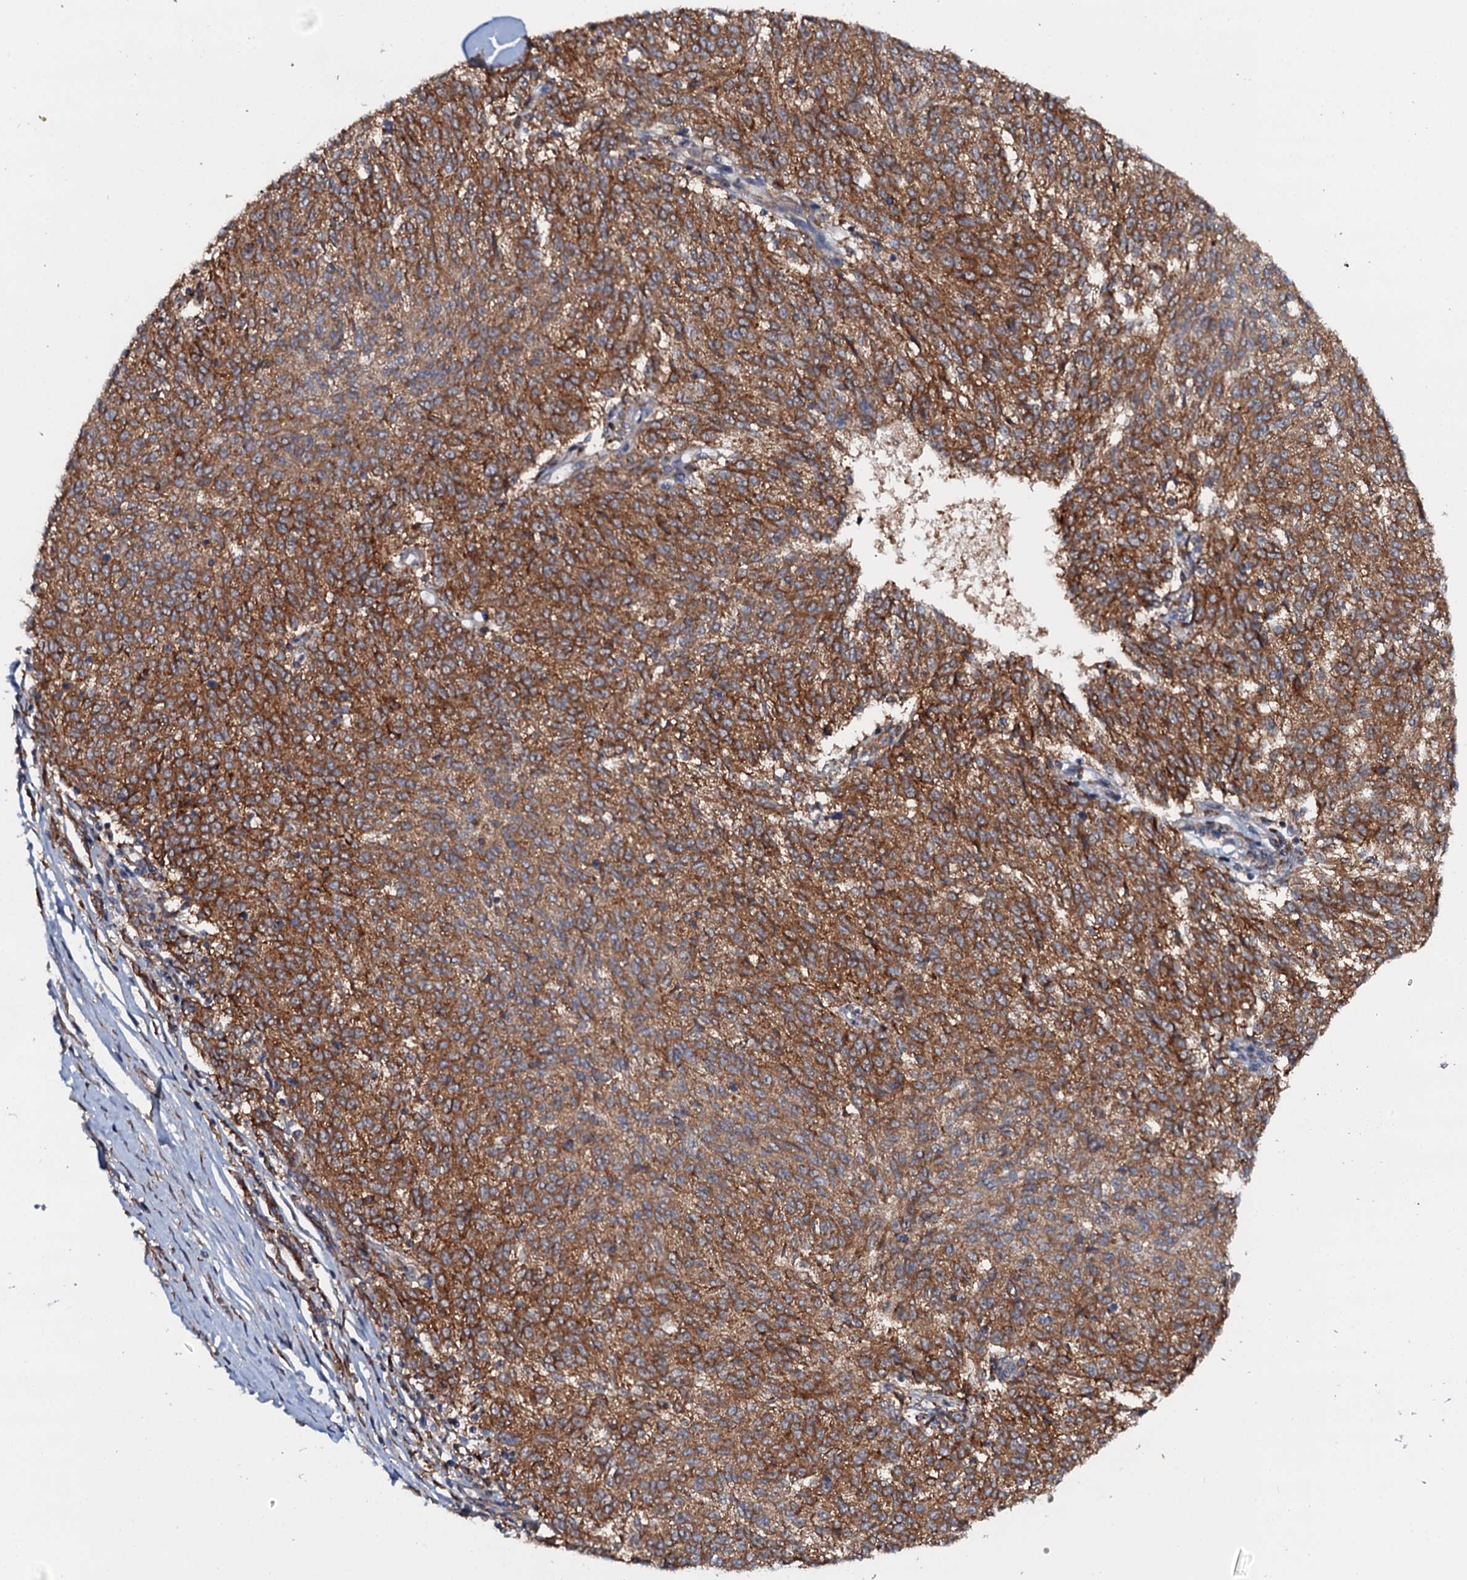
{"staining": {"intensity": "strong", "quantity": ">75%", "location": "cytoplasmic/membranous"}, "tissue": "melanoma", "cell_type": "Tumor cells", "image_type": "cancer", "snomed": [{"axis": "morphology", "description": "Malignant melanoma, NOS"}, {"axis": "topography", "description": "Skin"}], "caption": "There is high levels of strong cytoplasmic/membranous expression in tumor cells of melanoma, as demonstrated by immunohistochemical staining (brown color).", "gene": "VAMP8", "patient": {"sex": "female", "age": 72}}